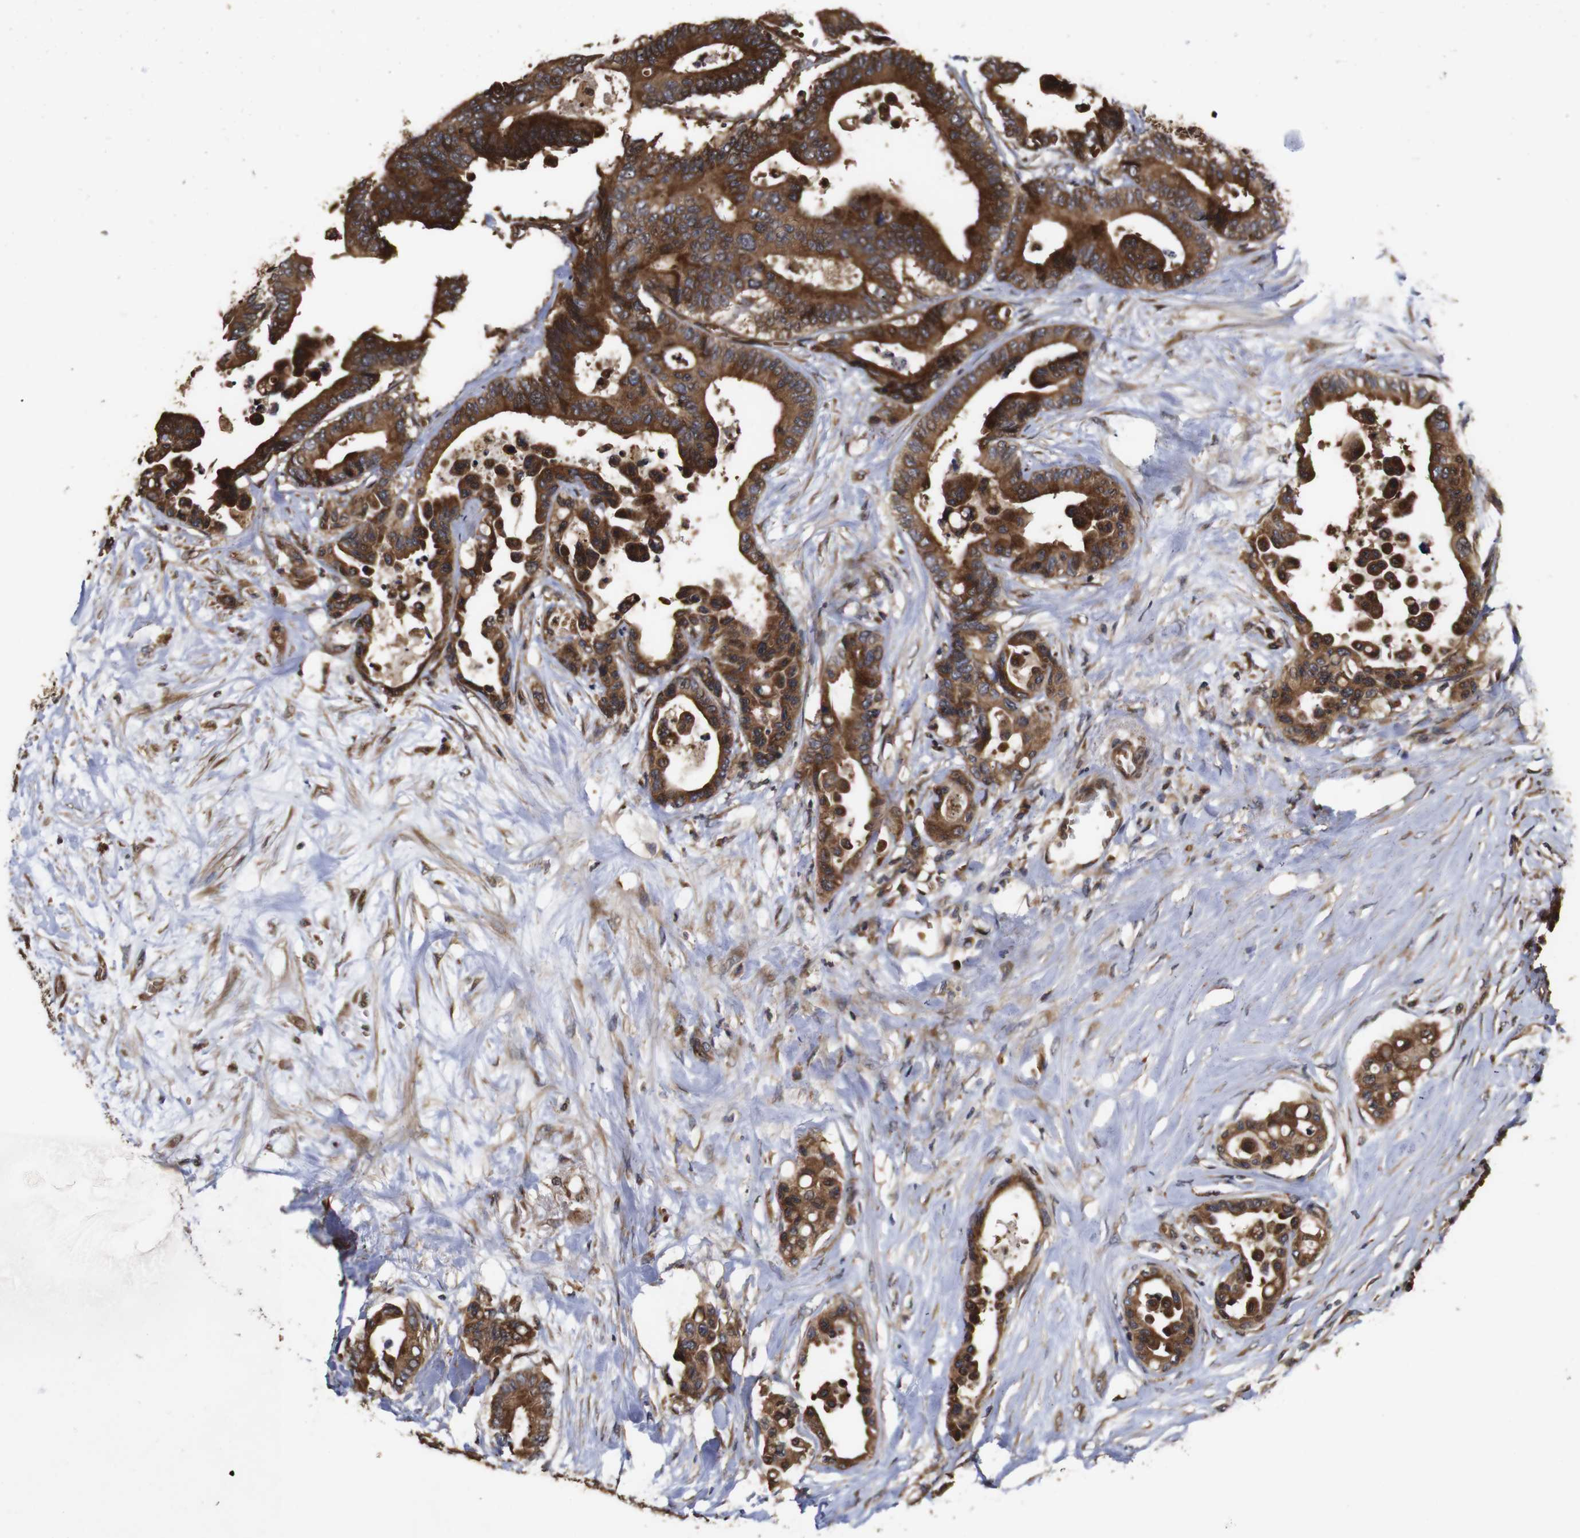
{"staining": {"intensity": "strong", "quantity": ">75%", "location": "cytoplasmic/membranous"}, "tissue": "colorectal cancer", "cell_type": "Tumor cells", "image_type": "cancer", "snomed": [{"axis": "morphology", "description": "Normal tissue, NOS"}, {"axis": "morphology", "description": "Adenocarcinoma, NOS"}, {"axis": "topography", "description": "Colon"}], "caption": "Strong cytoplasmic/membranous expression for a protein is appreciated in approximately >75% of tumor cells of colorectal cancer (adenocarcinoma) using IHC.", "gene": "PTPN14", "patient": {"sex": "male", "age": 82}}